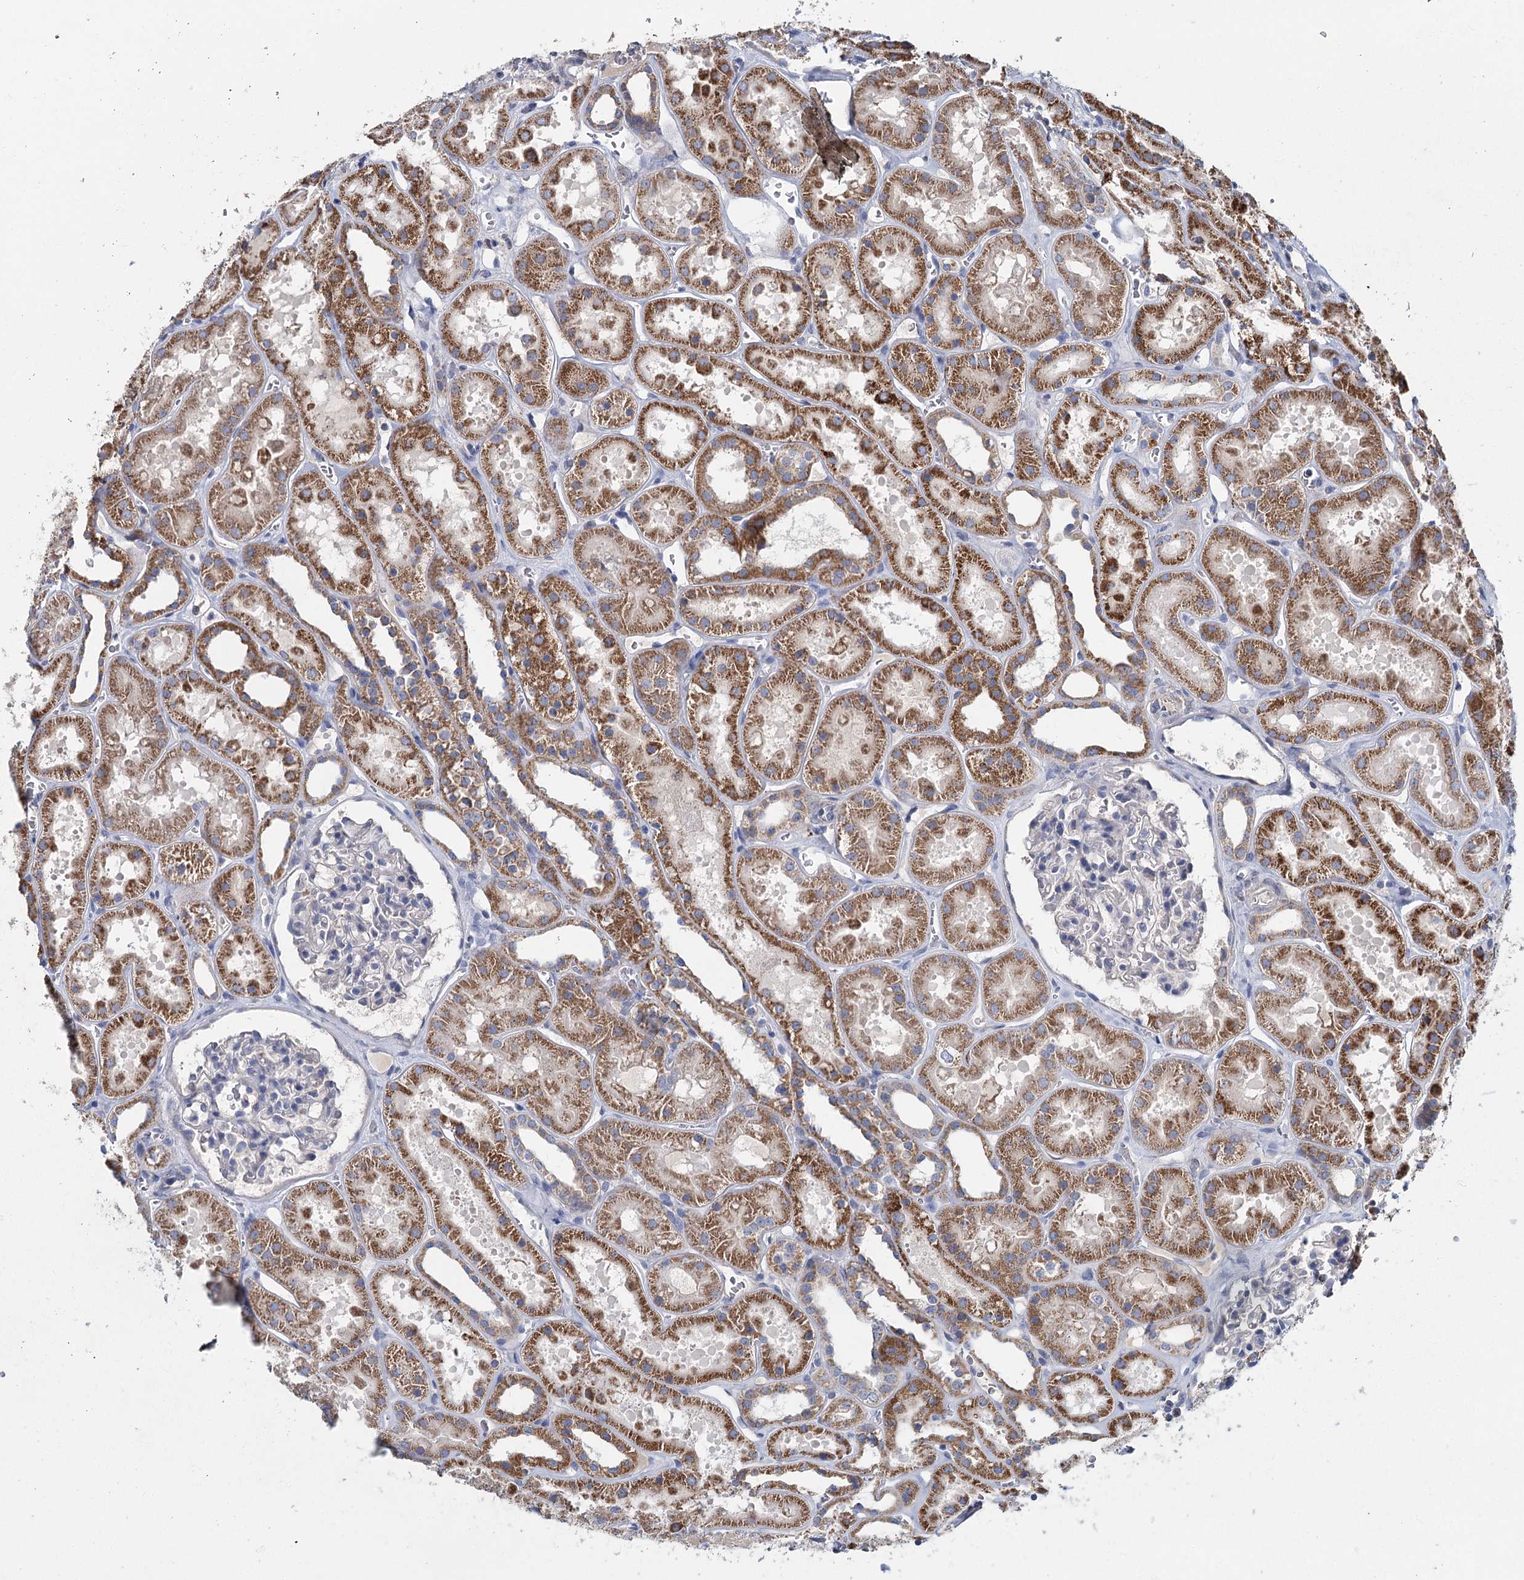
{"staining": {"intensity": "negative", "quantity": "none", "location": "none"}, "tissue": "kidney", "cell_type": "Cells in glomeruli", "image_type": "normal", "snomed": [{"axis": "morphology", "description": "Normal tissue, NOS"}, {"axis": "topography", "description": "Kidney"}], "caption": "This is a photomicrograph of immunohistochemistry (IHC) staining of normal kidney, which shows no positivity in cells in glomeruli.", "gene": "ANKRD16", "patient": {"sex": "female", "age": 41}}